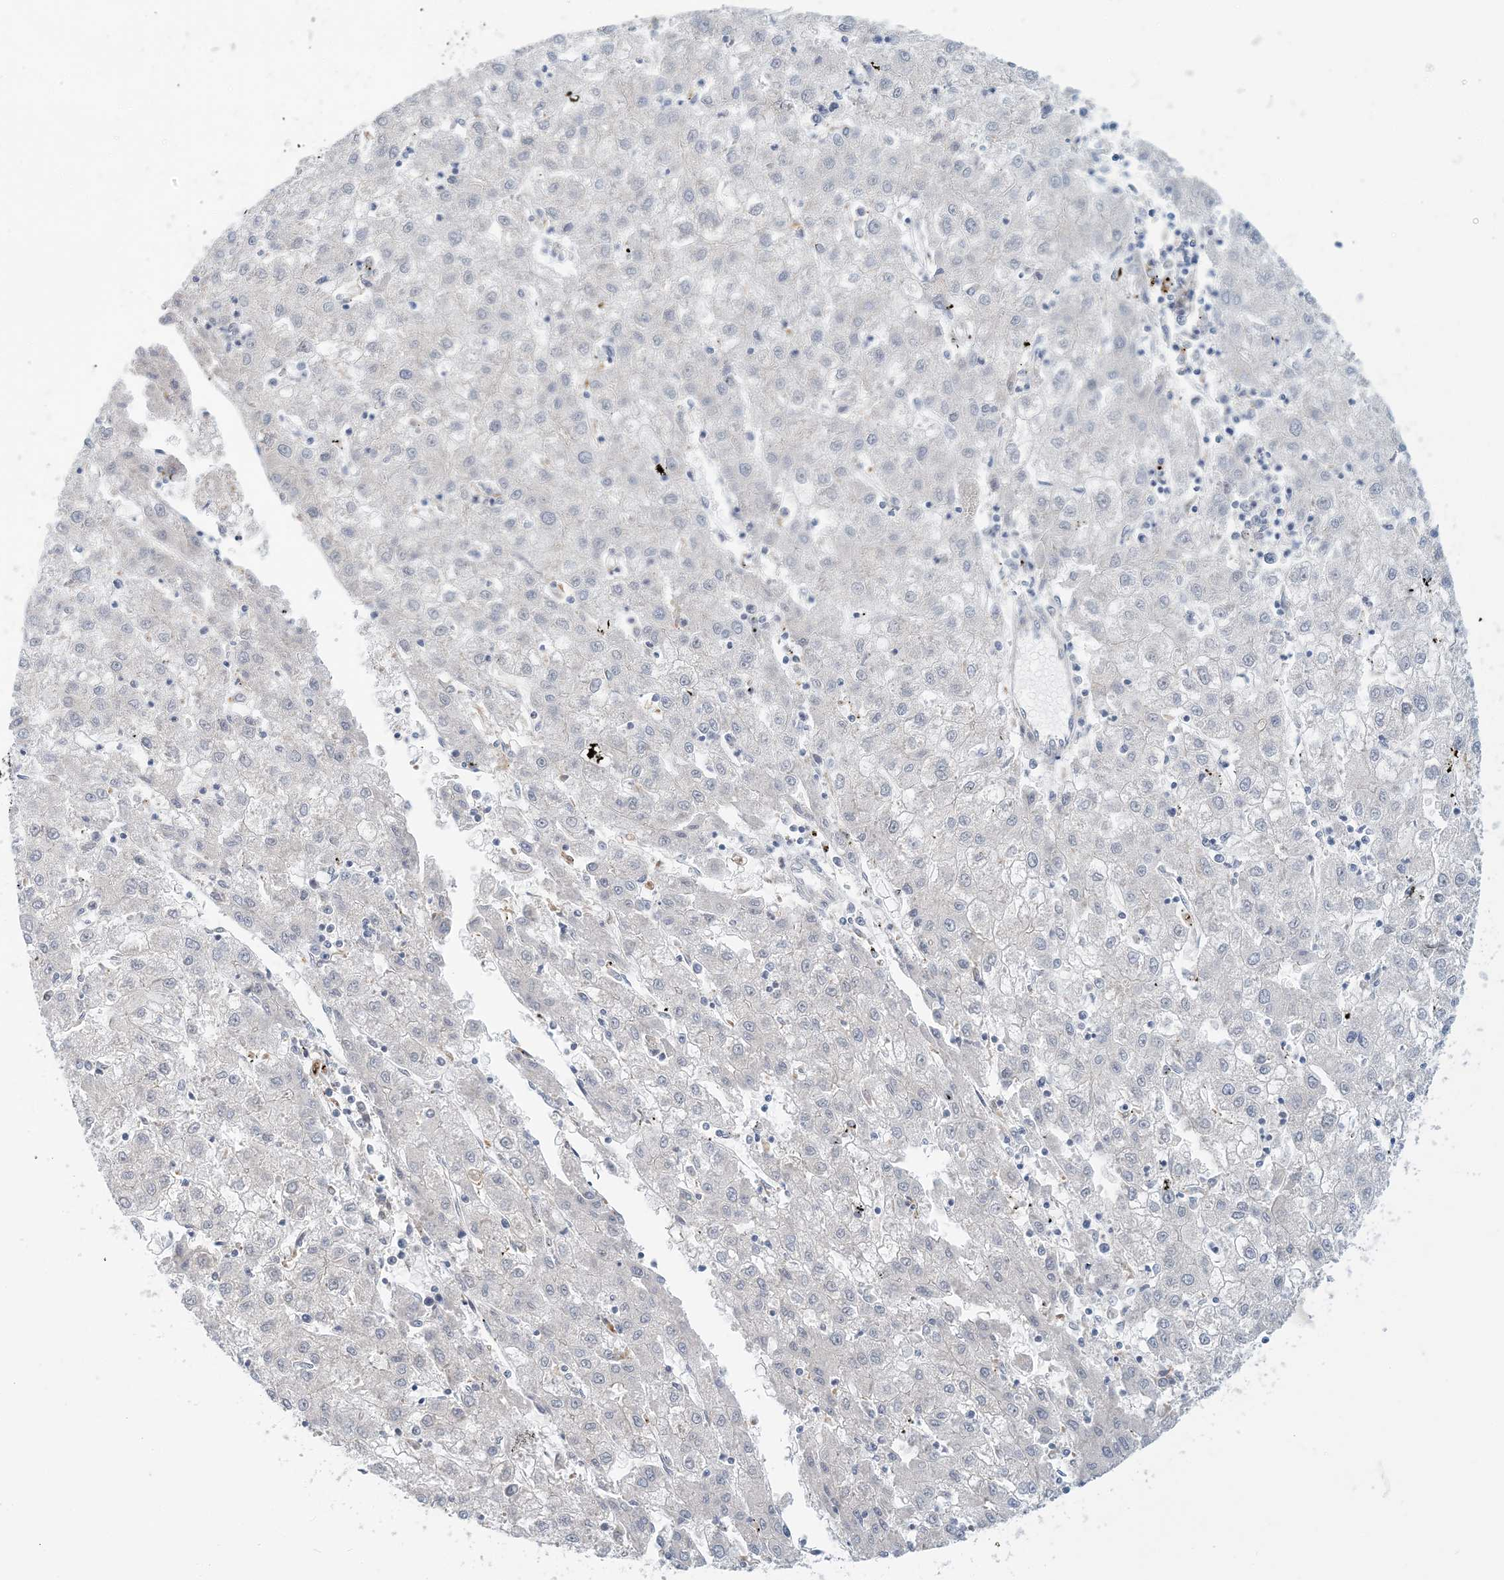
{"staining": {"intensity": "negative", "quantity": "none", "location": "none"}, "tissue": "liver cancer", "cell_type": "Tumor cells", "image_type": "cancer", "snomed": [{"axis": "morphology", "description": "Carcinoma, Hepatocellular, NOS"}, {"axis": "topography", "description": "Liver"}], "caption": "Tumor cells are negative for brown protein staining in liver cancer (hepatocellular carcinoma).", "gene": "ATP13A2", "patient": {"sex": "male", "age": 72}}